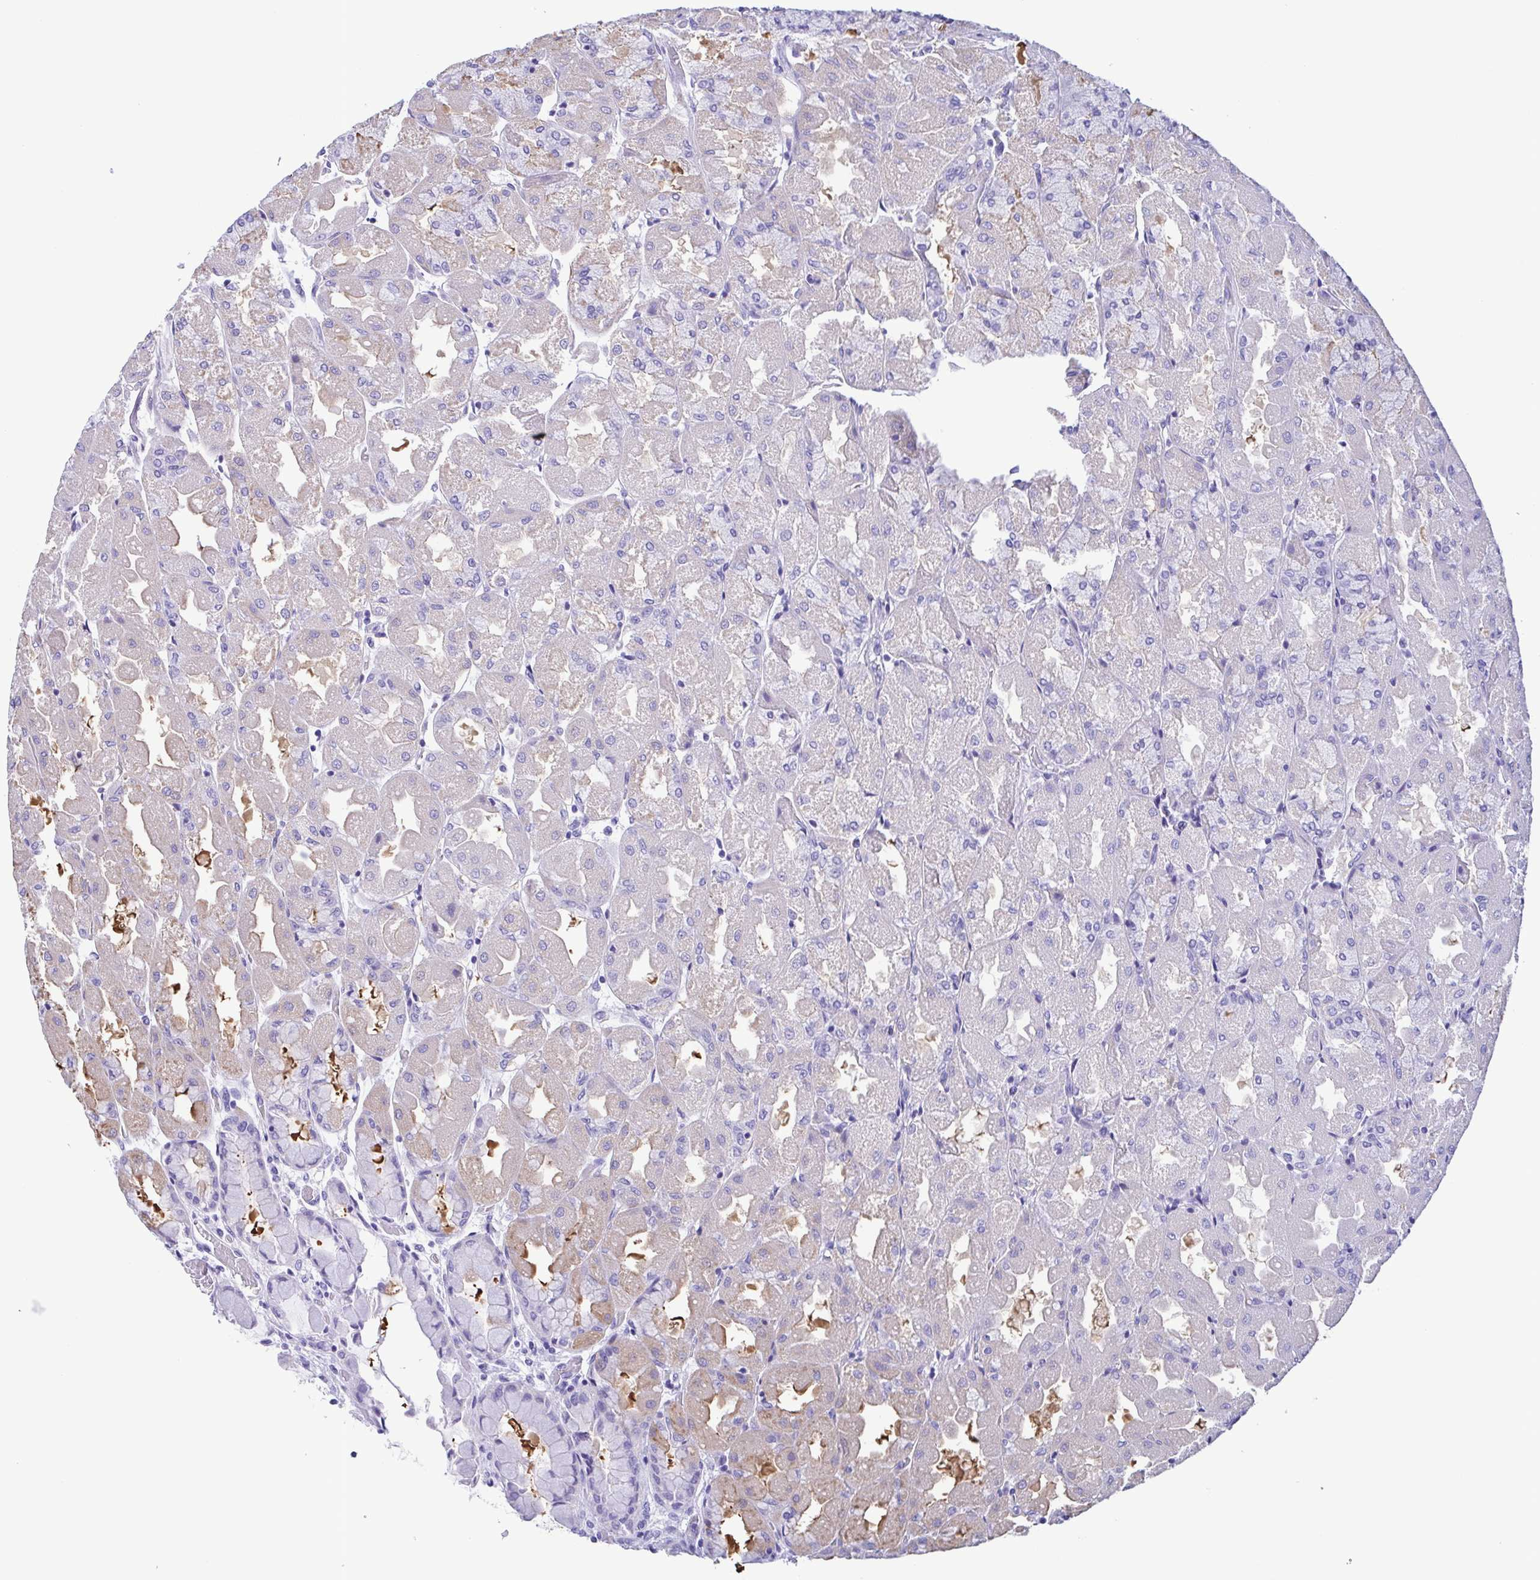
{"staining": {"intensity": "weak", "quantity": "25%-75%", "location": "cytoplasmic/membranous"}, "tissue": "stomach", "cell_type": "Glandular cells", "image_type": "normal", "snomed": [{"axis": "morphology", "description": "Normal tissue, NOS"}, {"axis": "topography", "description": "Stomach"}], "caption": "Unremarkable stomach displays weak cytoplasmic/membranous expression in about 25%-75% of glandular cells, visualized by immunohistochemistry. (Brightfield microscopy of DAB IHC at high magnification).", "gene": "TSPY10", "patient": {"sex": "female", "age": 61}}